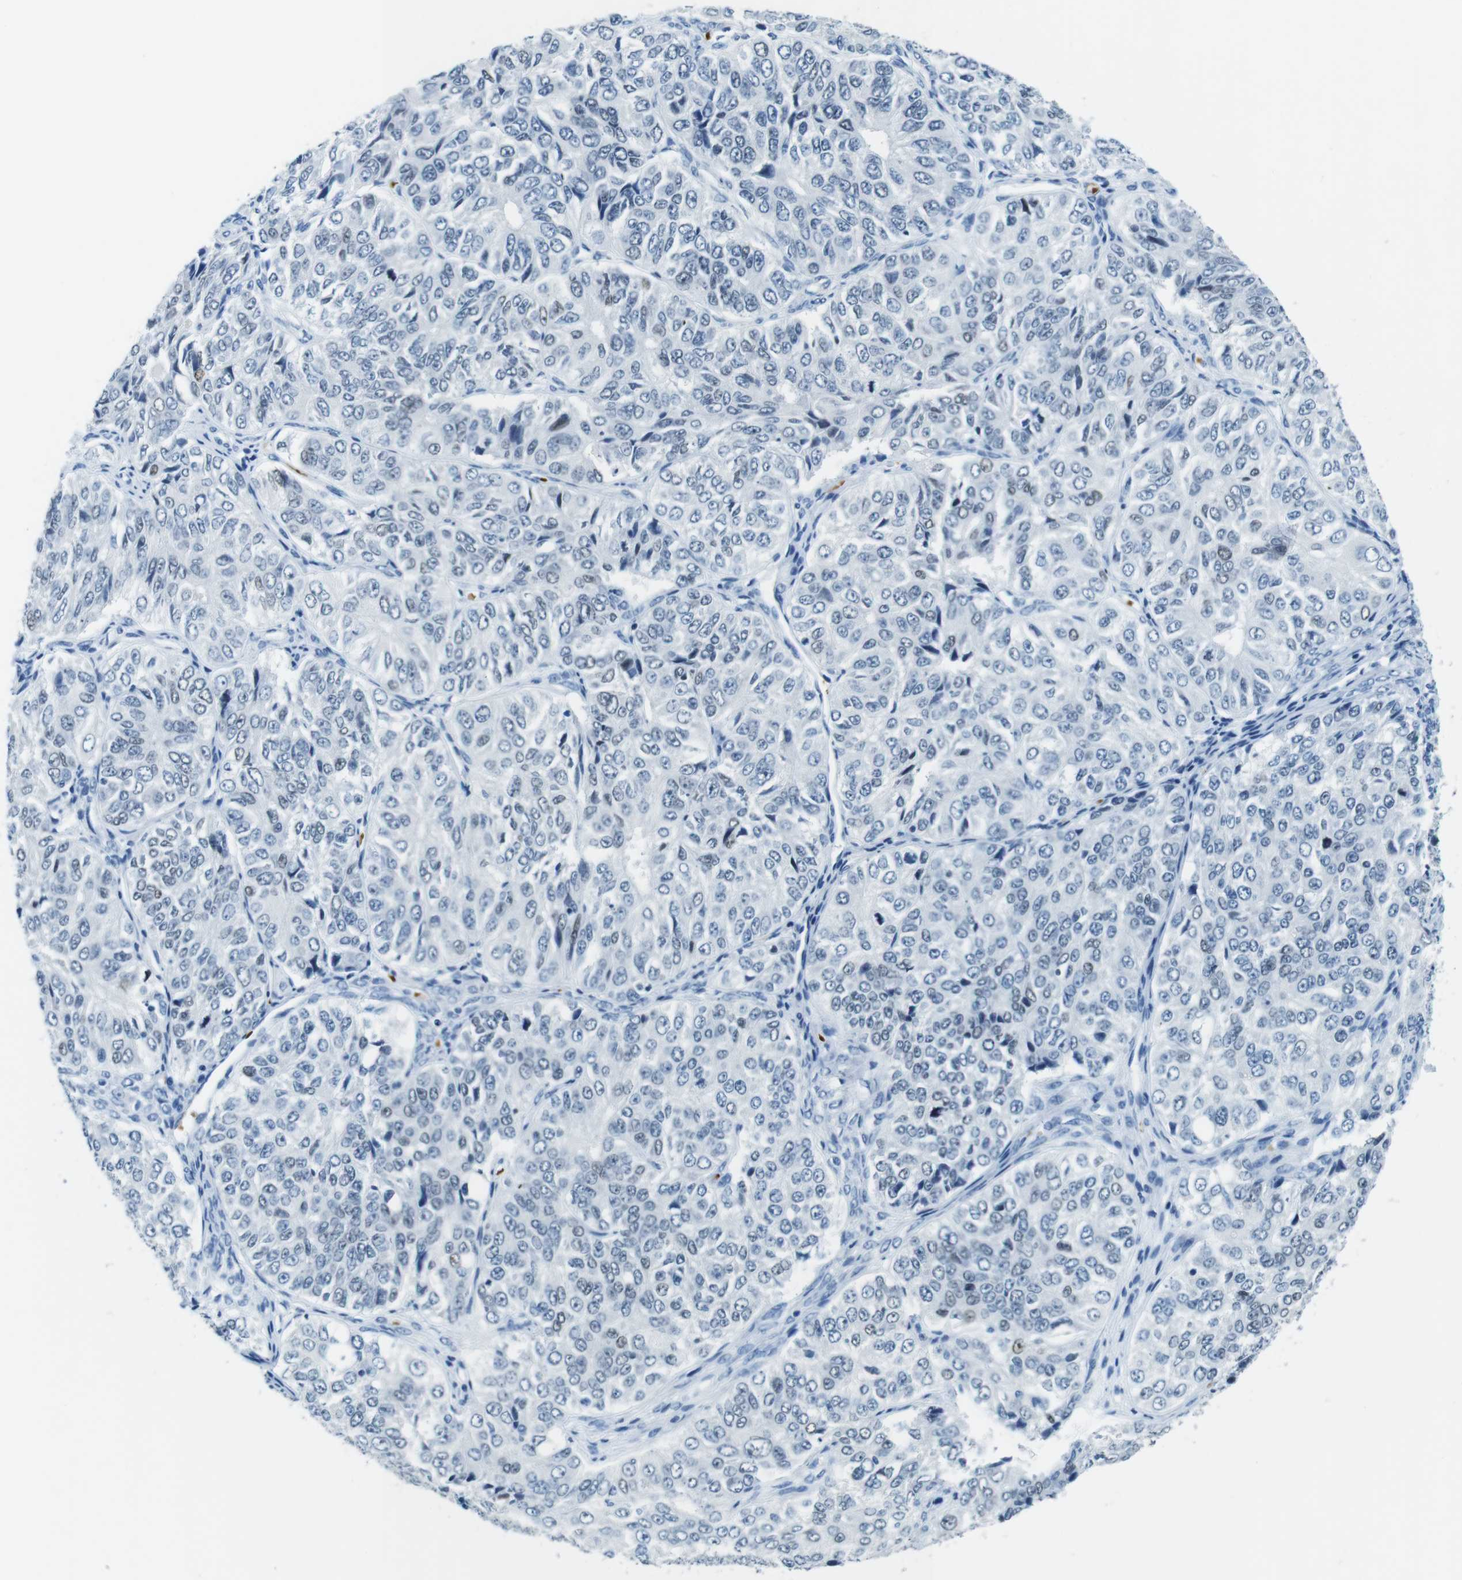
{"staining": {"intensity": "negative", "quantity": "none", "location": "none"}, "tissue": "ovarian cancer", "cell_type": "Tumor cells", "image_type": "cancer", "snomed": [{"axis": "morphology", "description": "Carcinoma, endometroid"}, {"axis": "topography", "description": "Ovary"}], "caption": "Tumor cells are negative for protein expression in human endometroid carcinoma (ovarian).", "gene": "TFAP2C", "patient": {"sex": "female", "age": 51}}